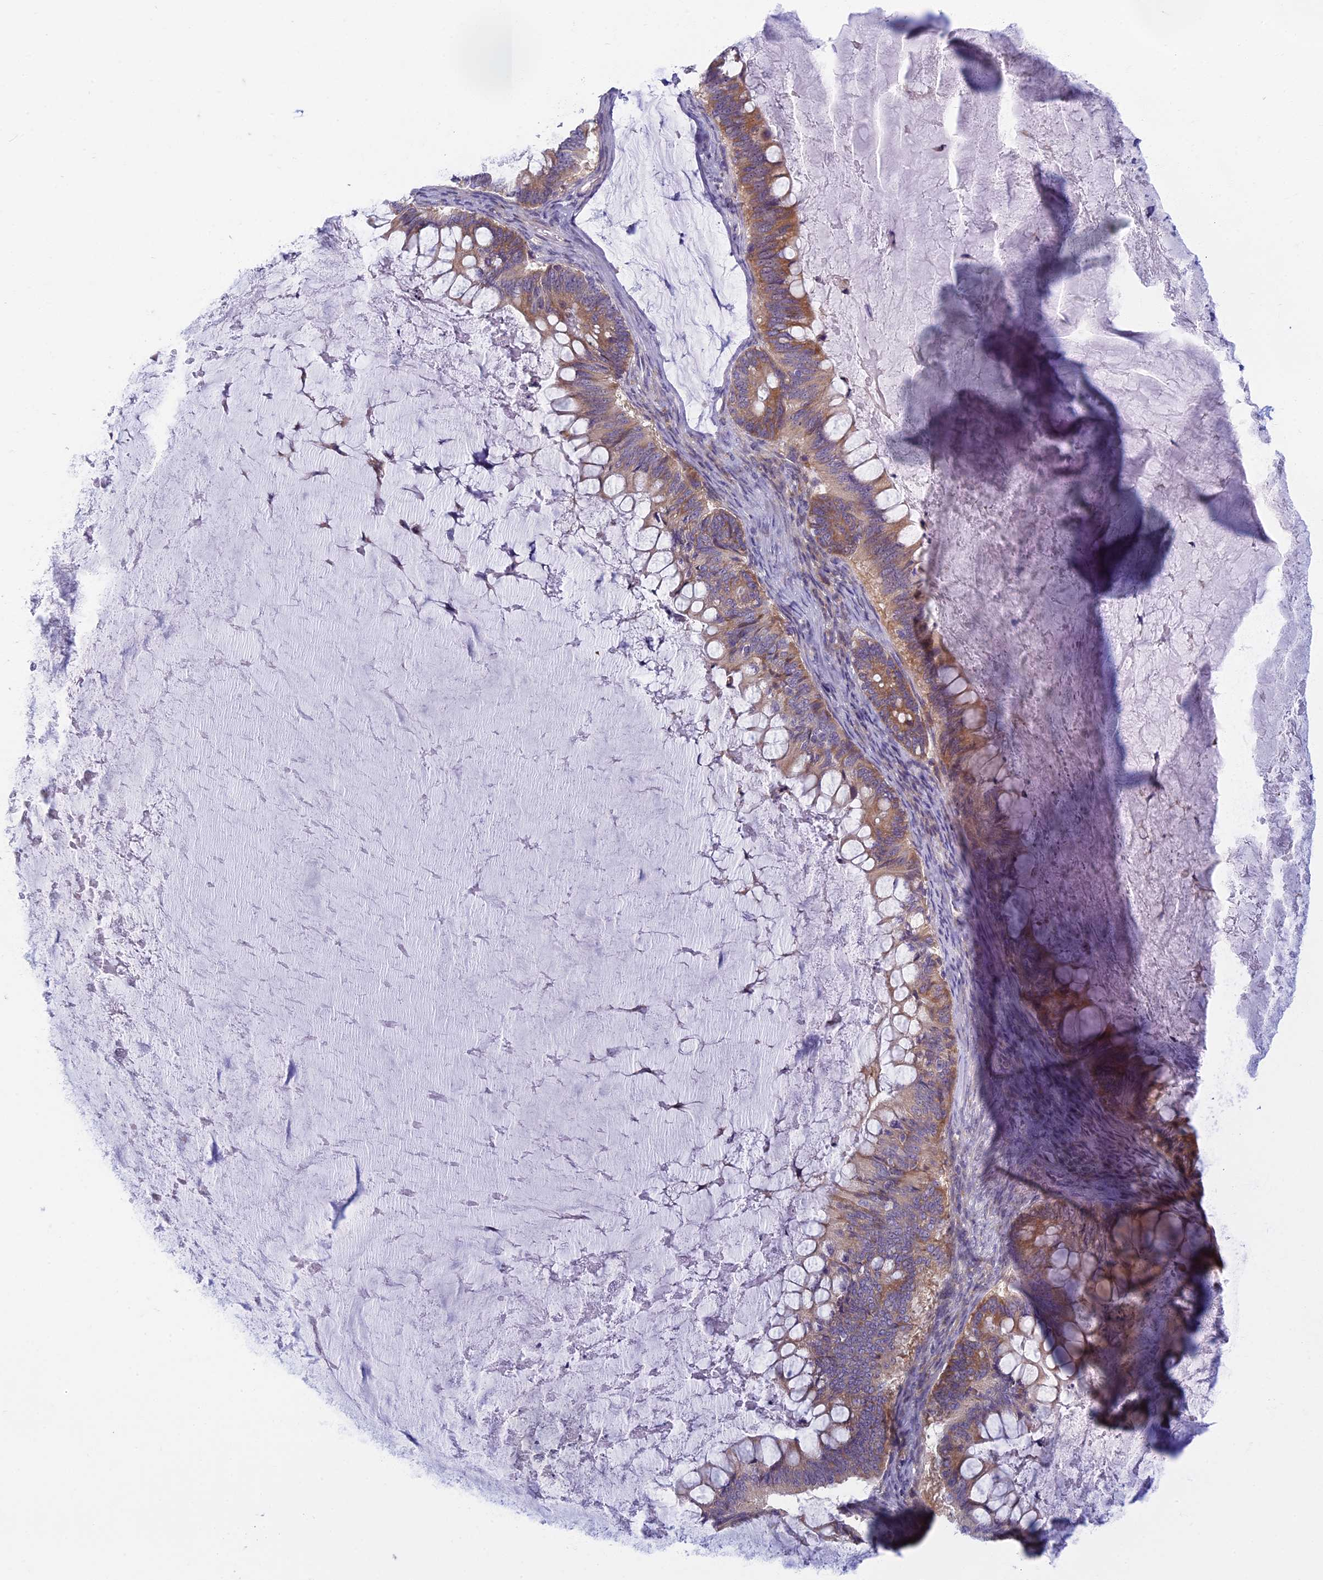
{"staining": {"intensity": "moderate", "quantity": ">75%", "location": "cytoplasmic/membranous"}, "tissue": "ovarian cancer", "cell_type": "Tumor cells", "image_type": "cancer", "snomed": [{"axis": "morphology", "description": "Cystadenocarcinoma, mucinous, NOS"}, {"axis": "topography", "description": "Ovary"}], "caption": "Immunohistochemistry staining of ovarian mucinous cystadenocarcinoma, which displays medium levels of moderate cytoplasmic/membranous staining in about >75% of tumor cells indicating moderate cytoplasmic/membranous protein staining. The staining was performed using DAB (3,3'-diaminobenzidine) (brown) for protein detection and nuclei were counterstained in hematoxylin (blue).", "gene": "DDX51", "patient": {"sex": "female", "age": 61}}